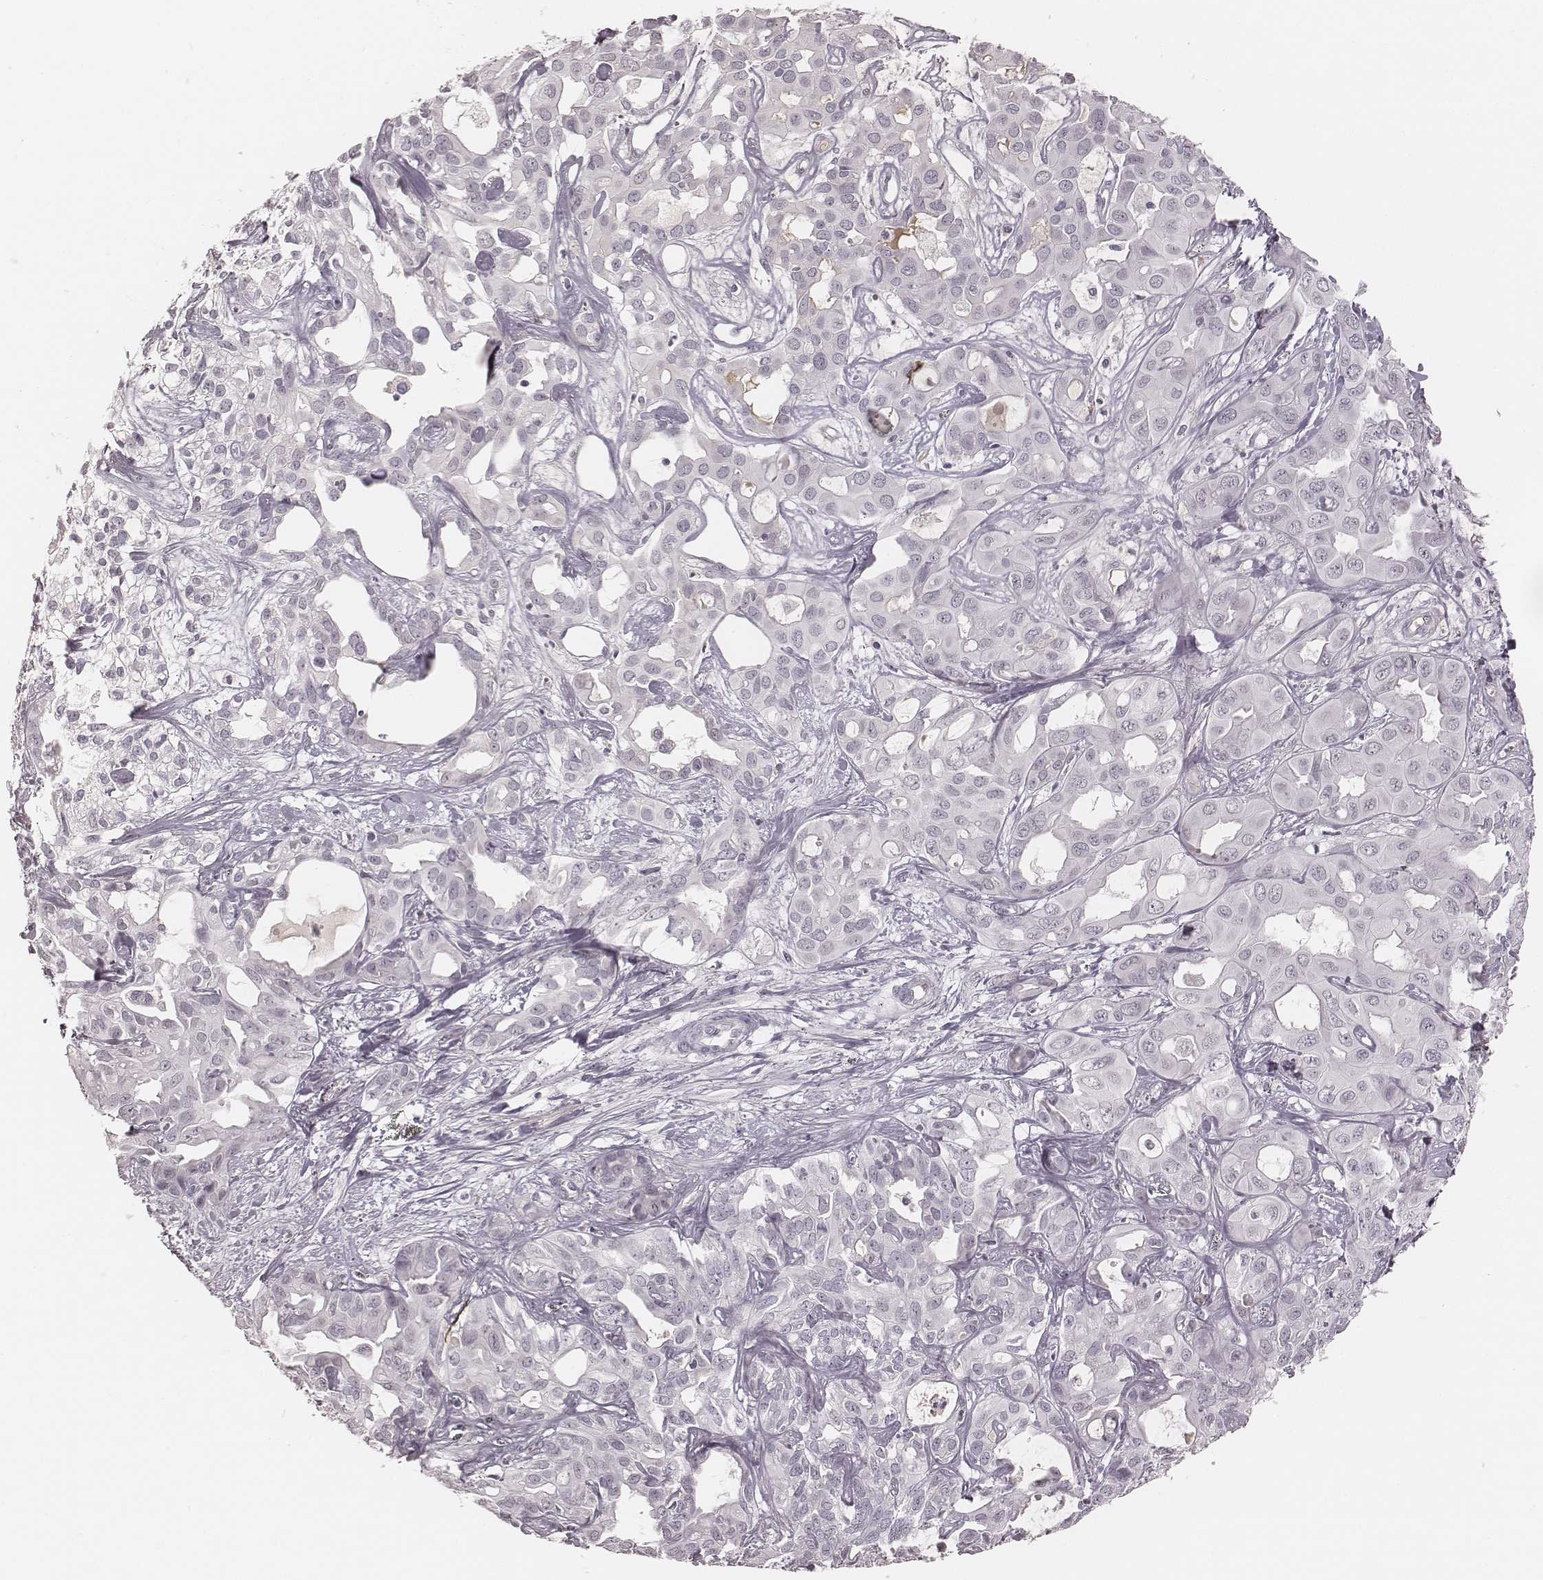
{"staining": {"intensity": "negative", "quantity": "none", "location": "none"}, "tissue": "liver cancer", "cell_type": "Tumor cells", "image_type": "cancer", "snomed": [{"axis": "morphology", "description": "Cholangiocarcinoma"}, {"axis": "topography", "description": "Liver"}], "caption": "Liver cancer was stained to show a protein in brown. There is no significant positivity in tumor cells.", "gene": "MSX1", "patient": {"sex": "female", "age": 60}}